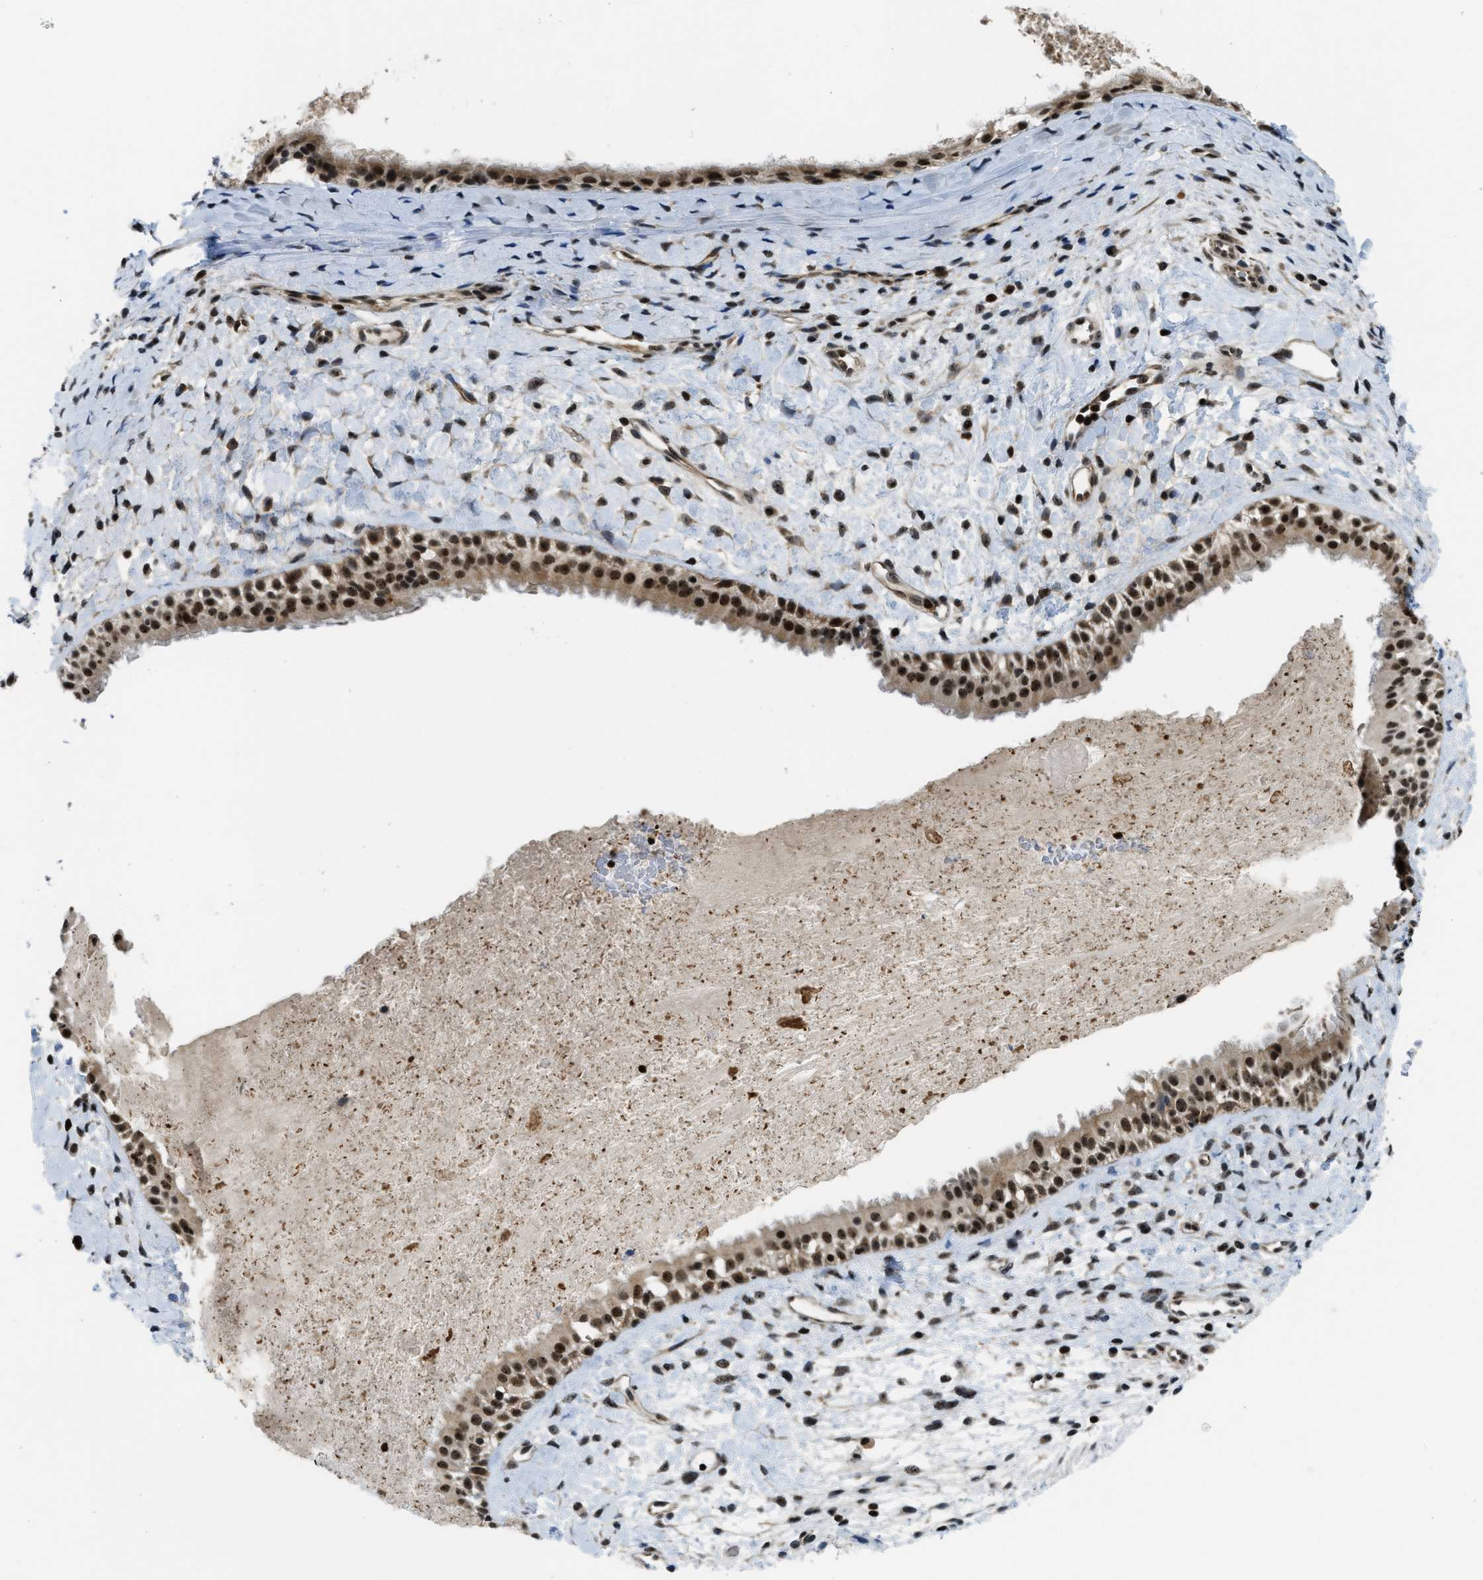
{"staining": {"intensity": "strong", "quantity": ">75%", "location": "nuclear"}, "tissue": "nasopharynx", "cell_type": "Respiratory epithelial cells", "image_type": "normal", "snomed": [{"axis": "morphology", "description": "Normal tissue, NOS"}, {"axis": "topography", "description": "Nasopharynx"}], "caption": "Human nasopharynx stained for a protein (brown) demonstrates strong nuclear positive staining in about >75% of respiratory epithelial cells.", "gene": "E2F1", "patient": {"sex": "male", "age": 22}}